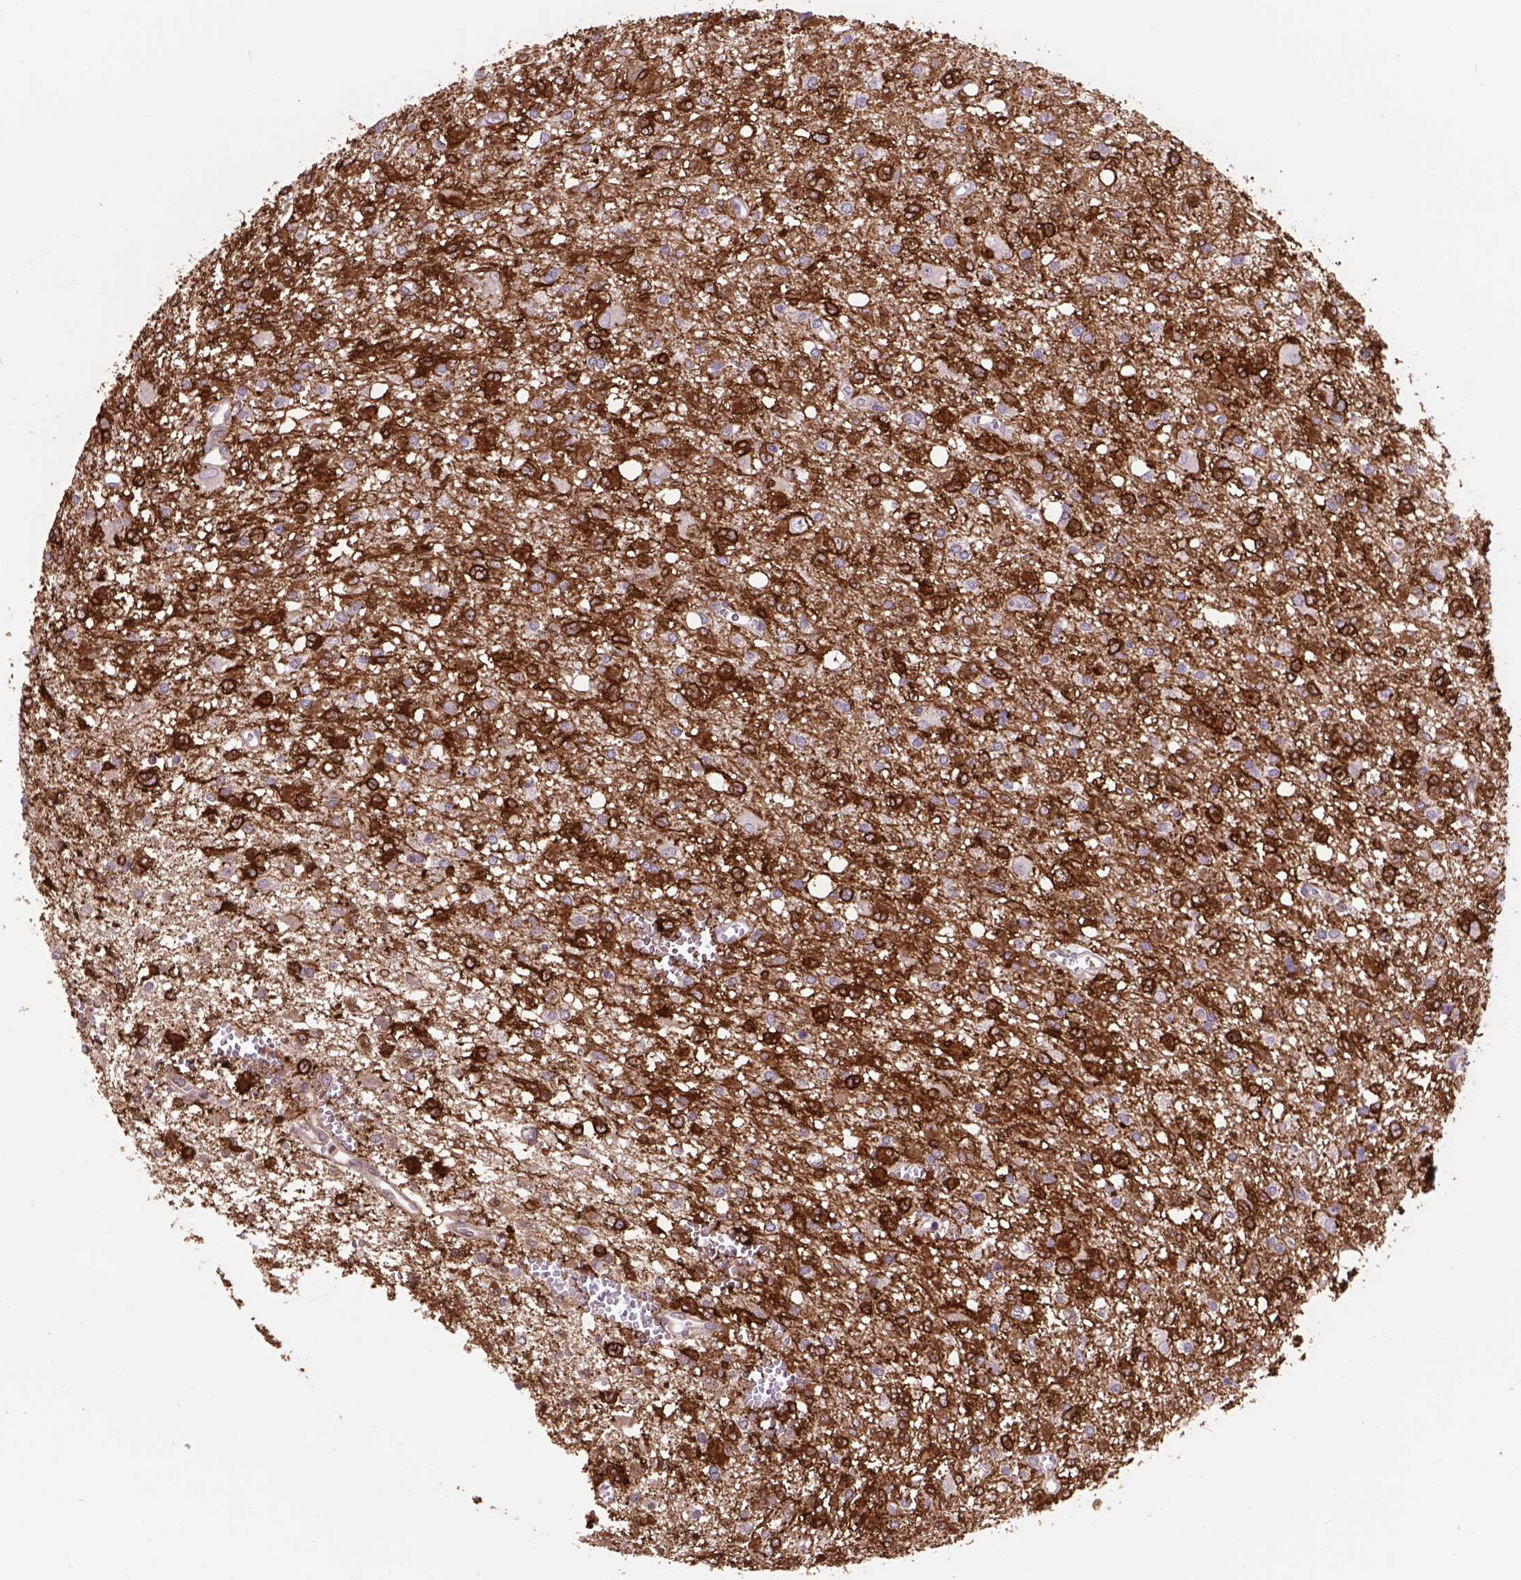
{"staining": {"intensity": "moderate", "quantity": ">75%", "location": "cytoplasmic/membranous"}, "tissue": "glioma", "cell_type": "Tumor cells", "image_type": "cancer", "snomed": [{"axis": "morphology", "description": "Glioma, malignant, Low grade"}, {"axis": "topography", "description": "Brain"}], "caption": "This micrograph exhibits immunohistochemistry staining of malignant glioma (low-grade), with medium moderate cytoplasmic/membranous expression in approximately >75% of tumor cells.", "gene": "EGFR", "patient": {"sex": "male", "age": 64}}